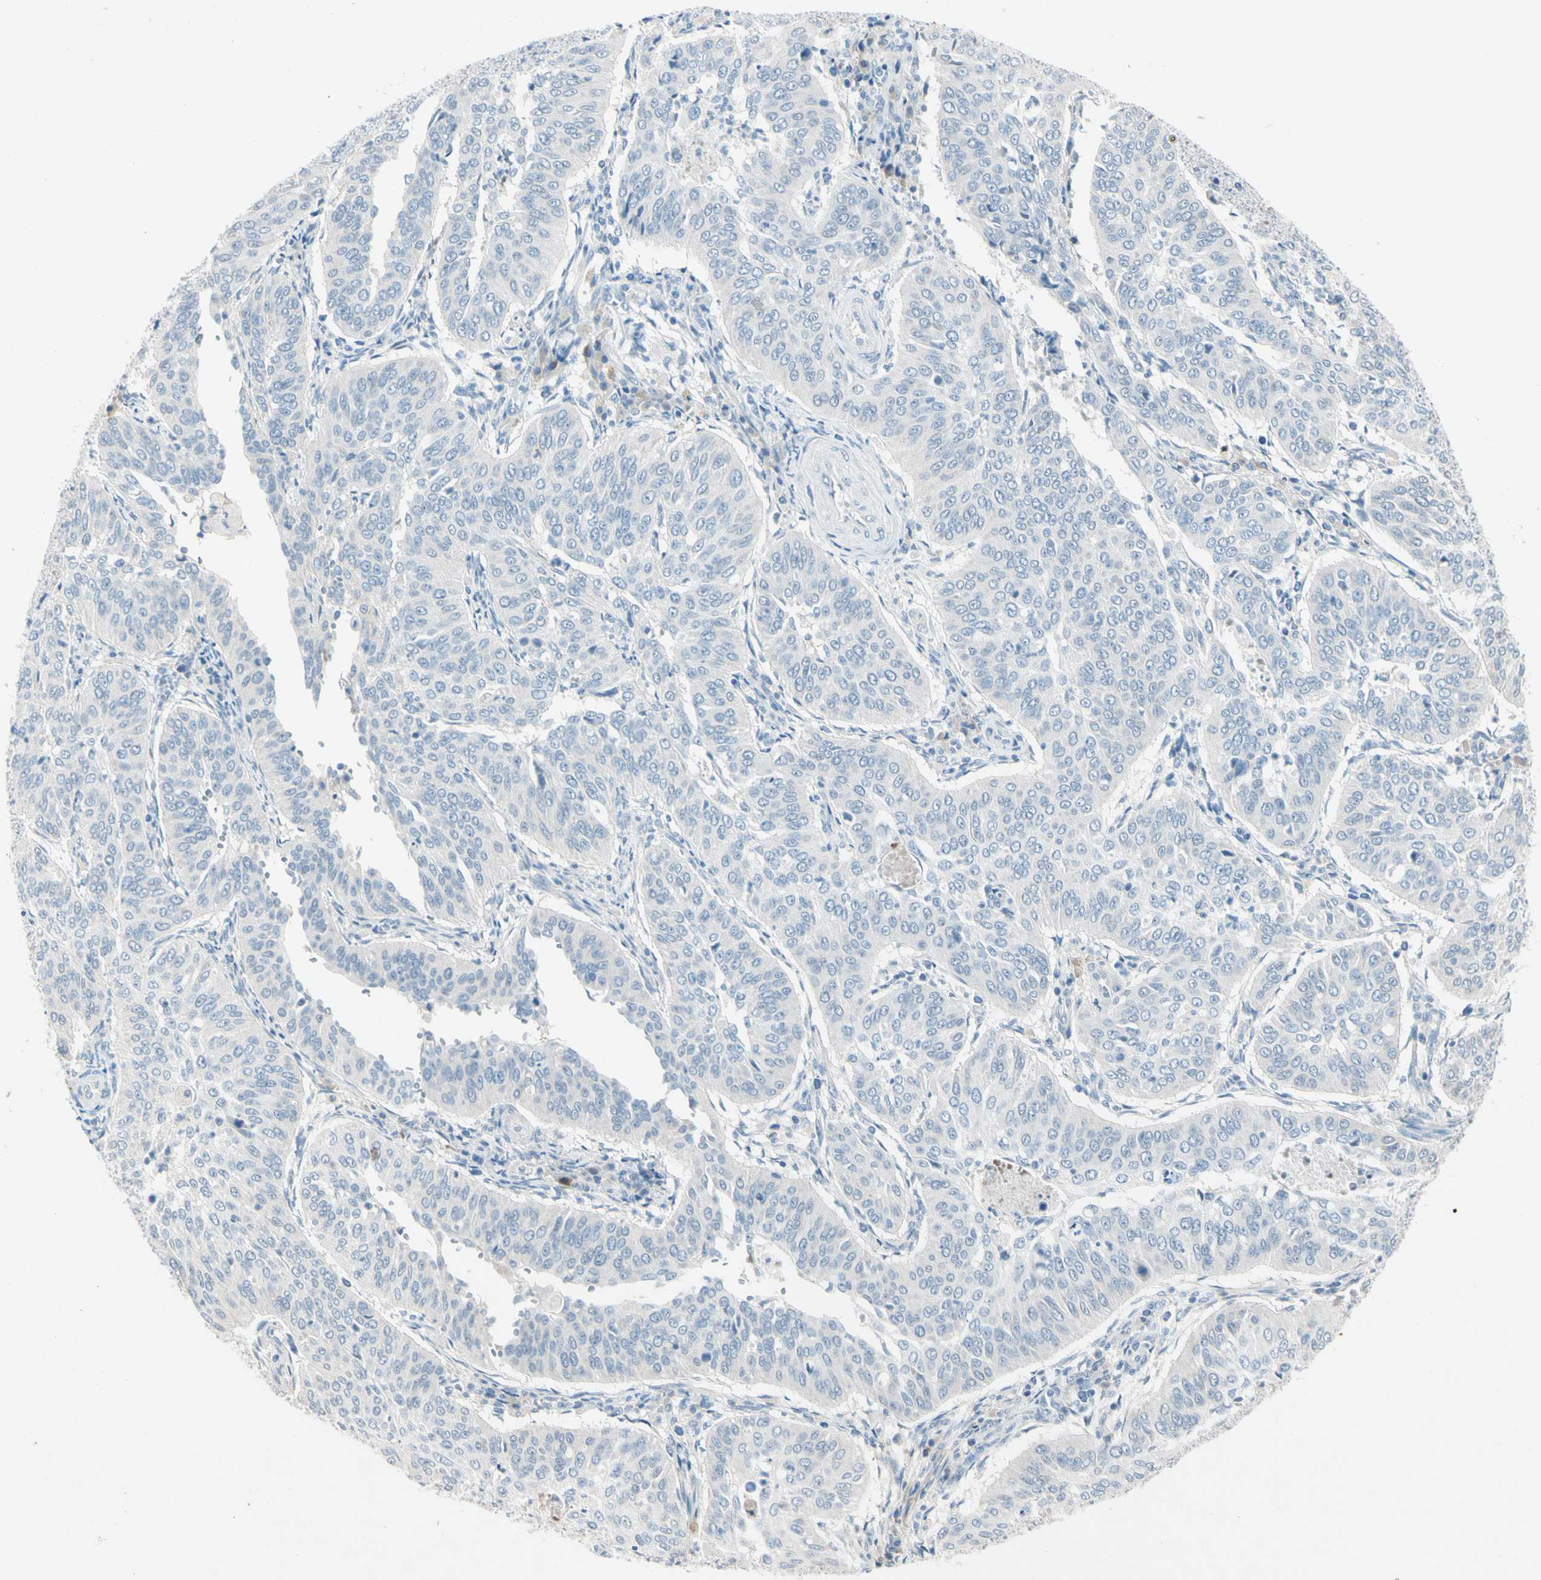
{"staining": {"intensity": "negative", "quantity": "none", "location": "none"}, "tissue": "cervical cancer", "cell_type": "Tumor cells", "image_type": "cancer", "snomed": [{"axis": "morphology", "description": "Normal tissue, NOS"}, {"axis": "morphology", "description": "Squamous cell carcinoma, NOS"}, {"axis": "topography", "description": "Cervix"}], "caption": "Tumor cells are negative for protein expression in human cervical cancer. (Immunohistochemistry, brightfield microscopy, high magnification).", "gene": "SERPIND1", "patient": {"sex": "female", "age": 39}}